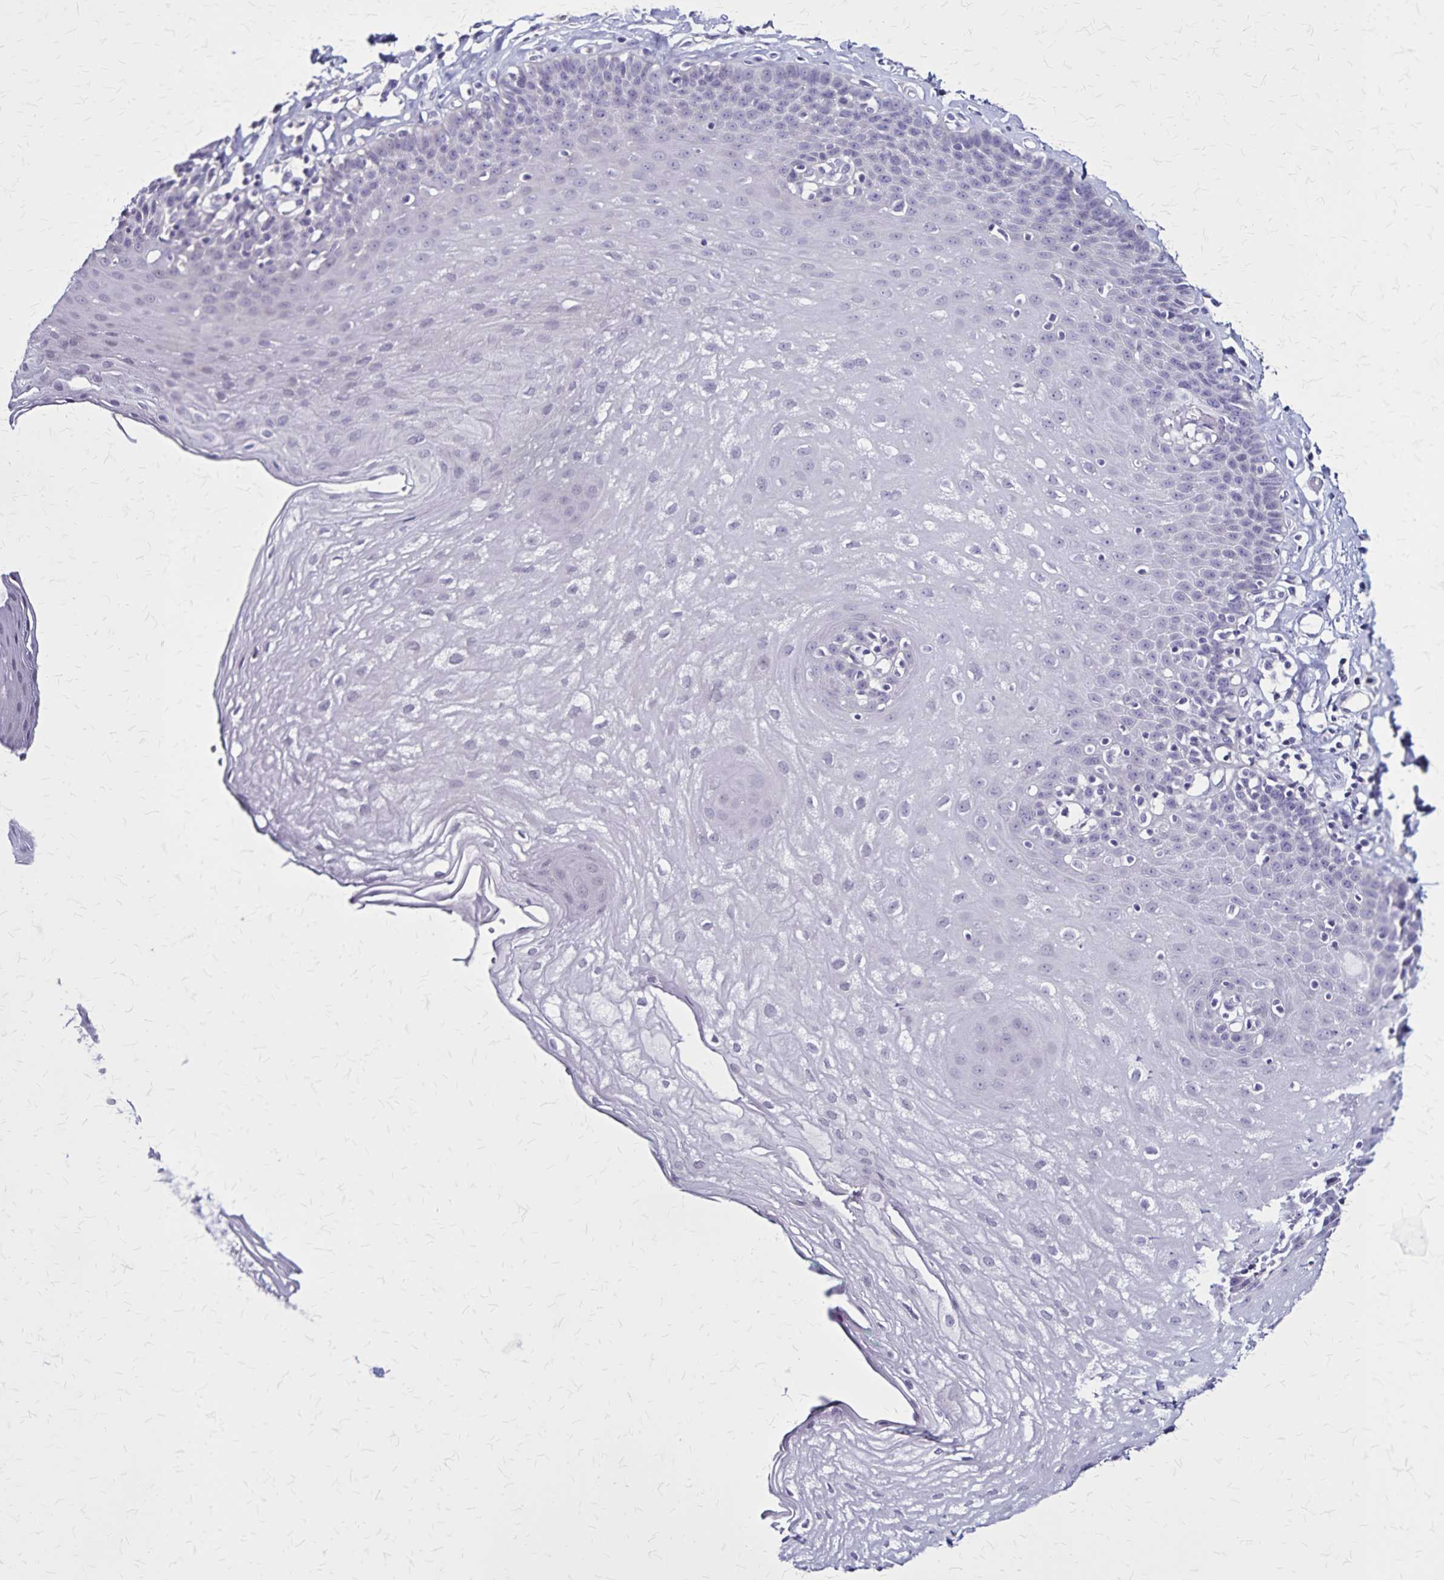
{"staining": {"intensity": "negative", "quantity": "none", "location": "none"}, "tissue": "esophagus", "cell_type": "Squamous epithelial cells", "image_type": "normal", "snomed": [{"axis": "morphology", "description": "Normal tissue, NOS"}, {"axis": "topography", "description": "Esophagus"}], "caption": "Squamous epithelial cells are negative for protein expression in normal human esophagus. The staining is performed using DAB (3,3'-diaminobenzidine) brown chromogen with nuclei counter-stained in using hematoxylin.", "gene": "PLXNA4", "patient": {"sex": "female", "age": 81}}